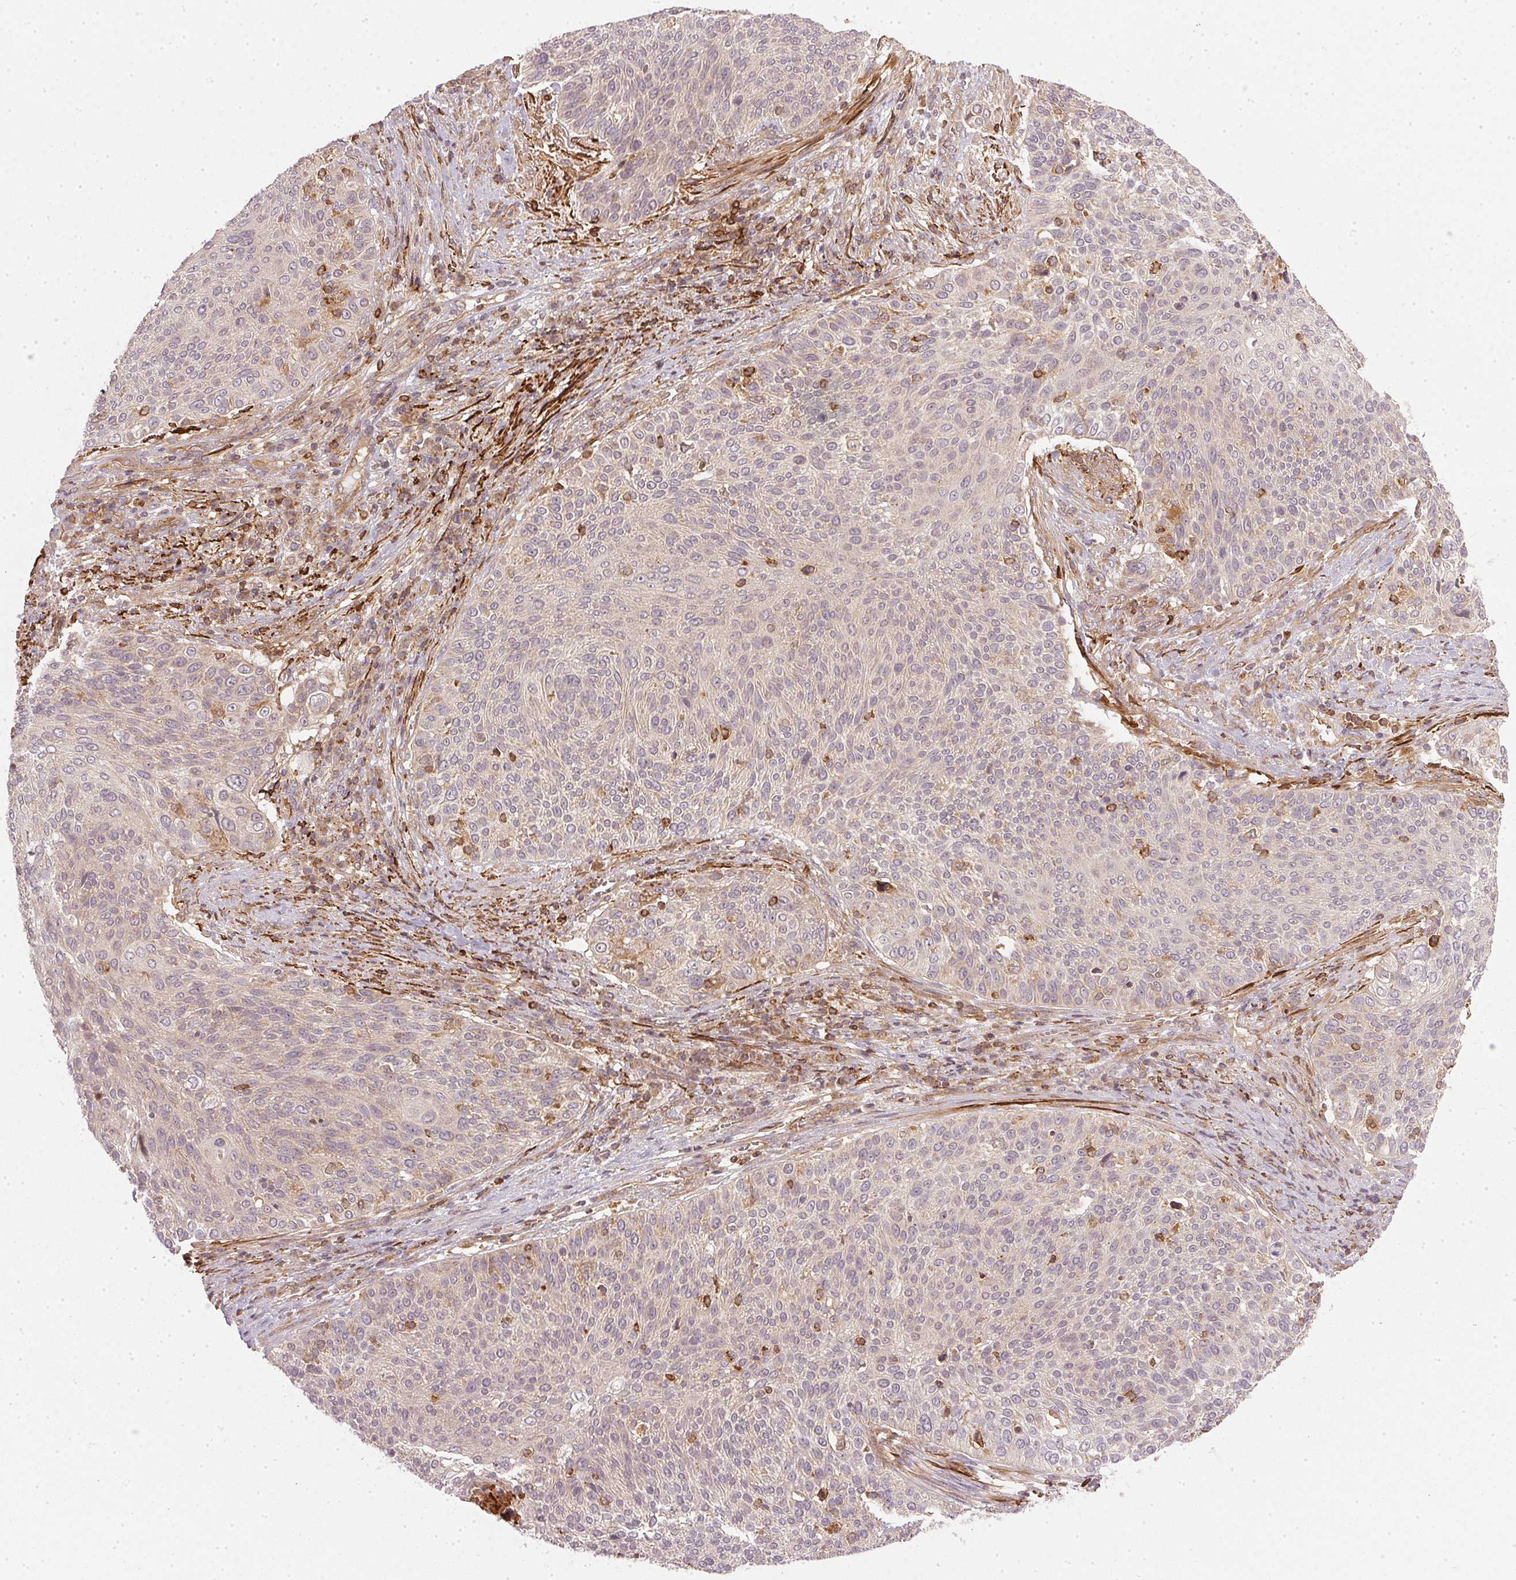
{"staining": {"intensity": "weak", "quantity": "<25%", "location": "cytoplasmic/membranous"}, "tissue": "cervical cancer", "cell_type": "Tumor cells", "image_type": "cancer", "snomed": [{"axis": "morphology", "description": "Squamous cell carcinoma, NOS"}, {"axis": "topography", "description": "Cervix"}], "caption": "Immunohistochemical staining of human squamous cell carcinoma (cervical) shows no significant expression in tumor cells.", "gene": "NADK2", "patient": {"sex": "female", "age": 31}}